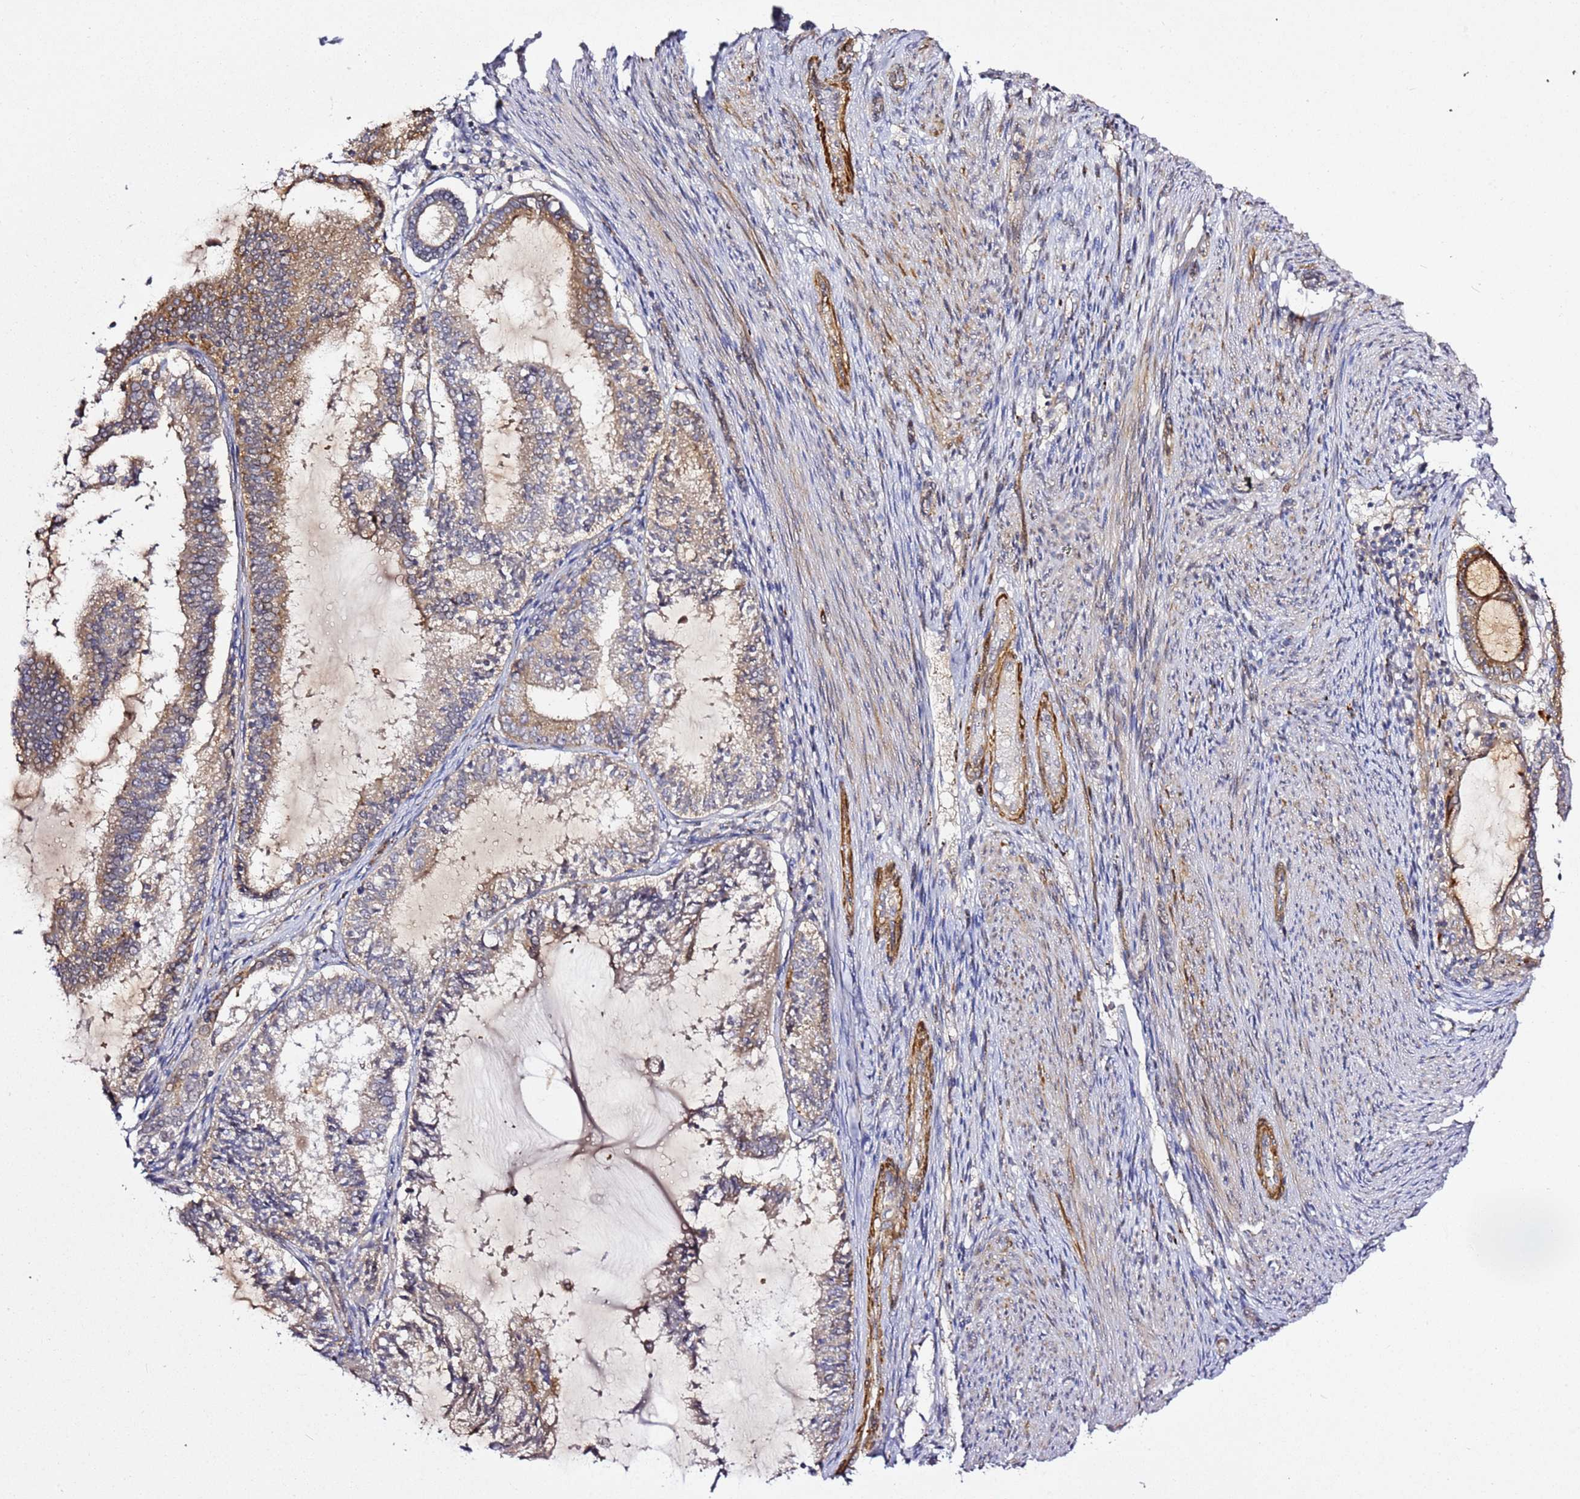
{"staining": {"intensity": "moderate", "quantity": ">75%", "location": "cytoplasmic/membranous"}, "tissue": "endometrial cancer", "cell_type": "Tumor cells", "image_type": "cancer", "snomed": [{"axis": "morphology", "description": "Adenocarcinoma, NOS"}, {"axis": "topography", "description": "Endometrium"}], "caption": "Human endometrial cancer stained for a protein (brown) exhibits moderate cytoplasmic/membranous positive expression in about >75% of tumor cells.", "gene": "PVRIG", "patient": {"sex": "female", "age": 81}}